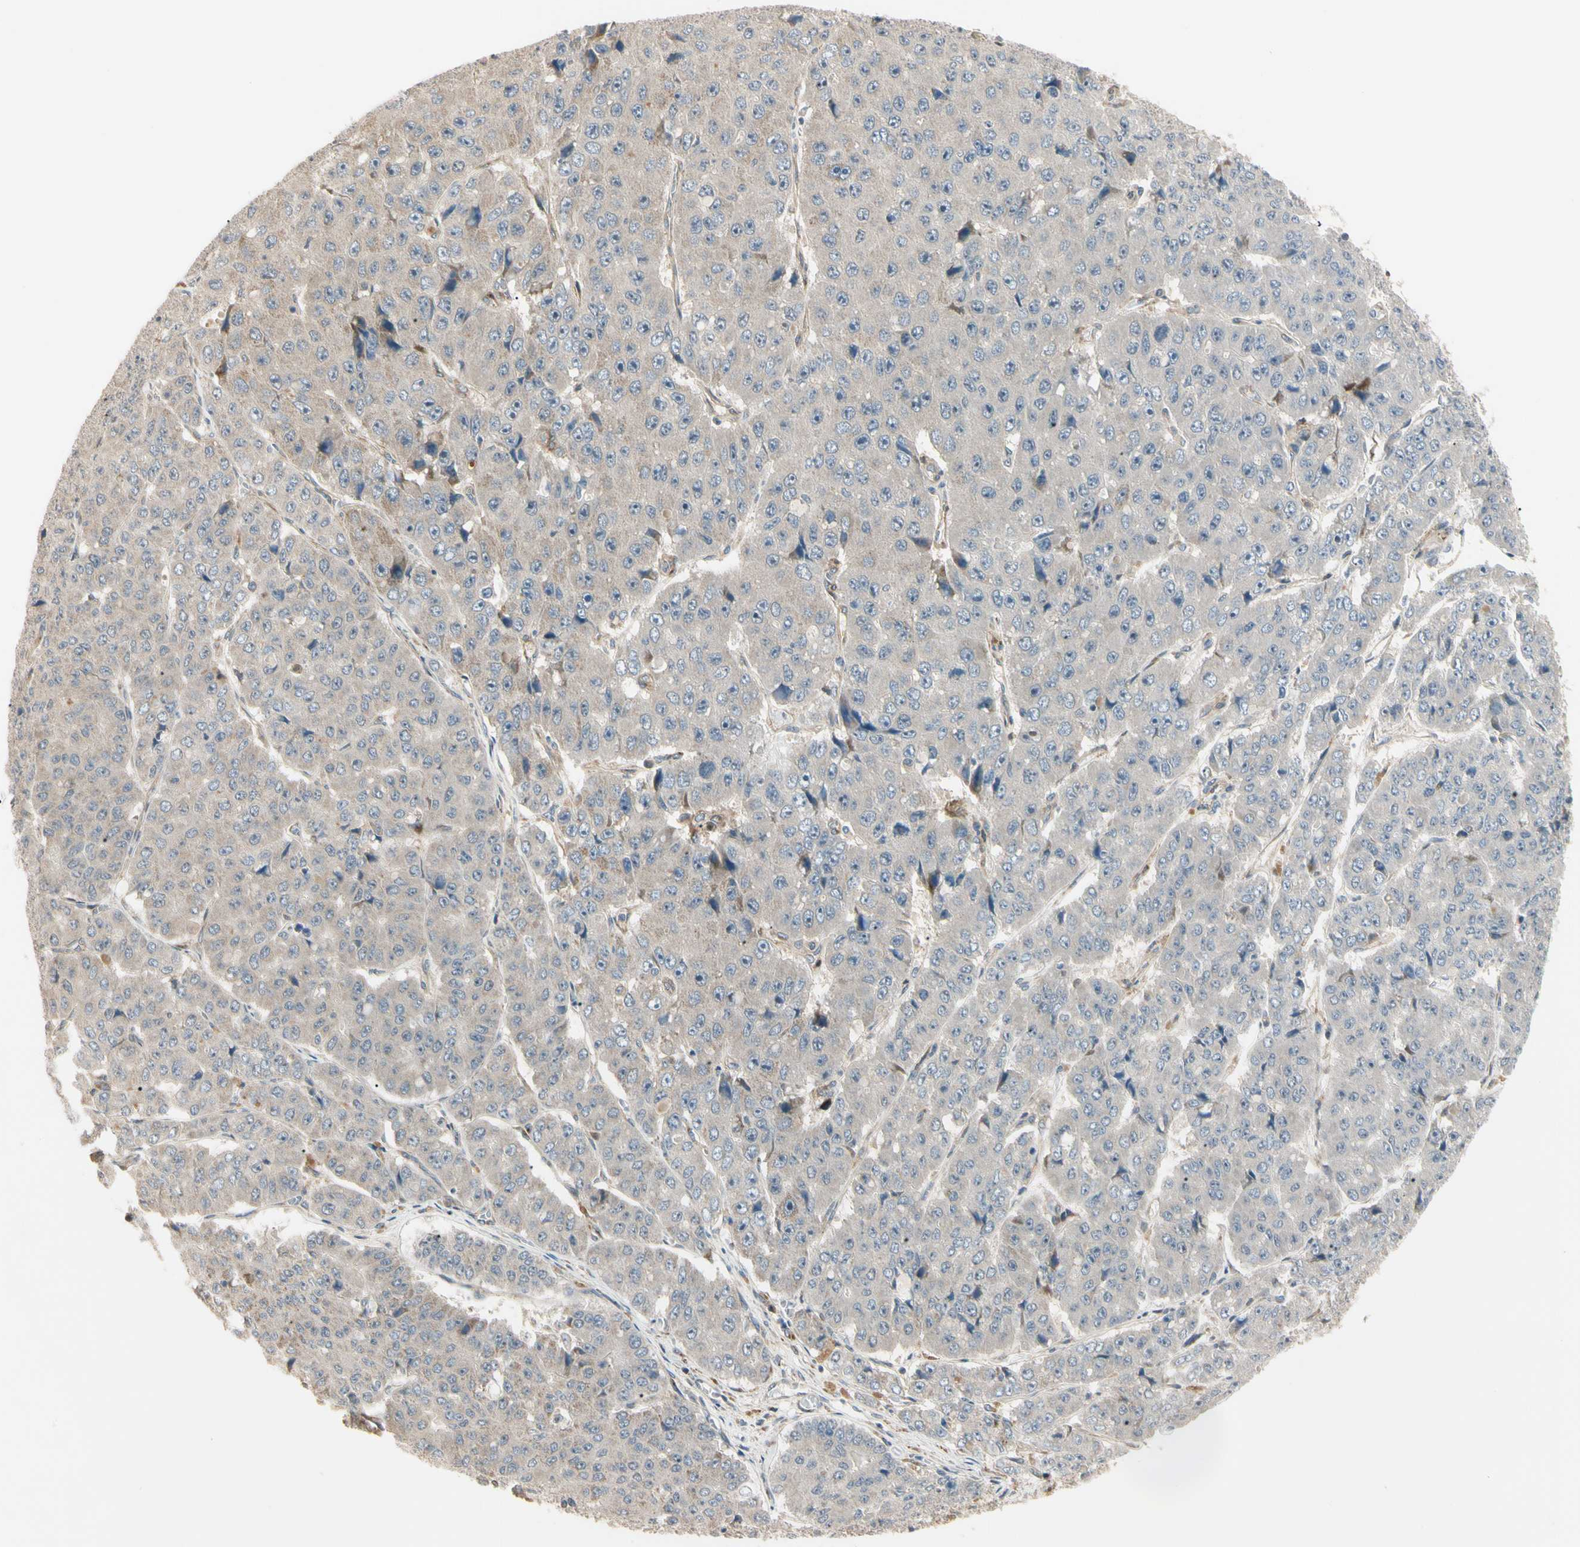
{"staining": {"intensity": "moderate", "quantity": ">75%", "location": "cytoplasmic/membranous"}, "tissue": "pancreatic cancer", "cell_type": "Tumor cells", "image_type": "cancer", "snomed": [{"axis": "morphology", "description": "Adenocarcinoma, NOS"}, {"axis": "topography", "description": "Pancreas"}], "caption": "This photomicrograph displays IHC staining of pancreatic adenocarcinoma, with medium moderate cytoplasmic/membranous expression in about >75% of tumor cells.", "gene": "F2R", "patient": {"sex": "male", "age": 50}}